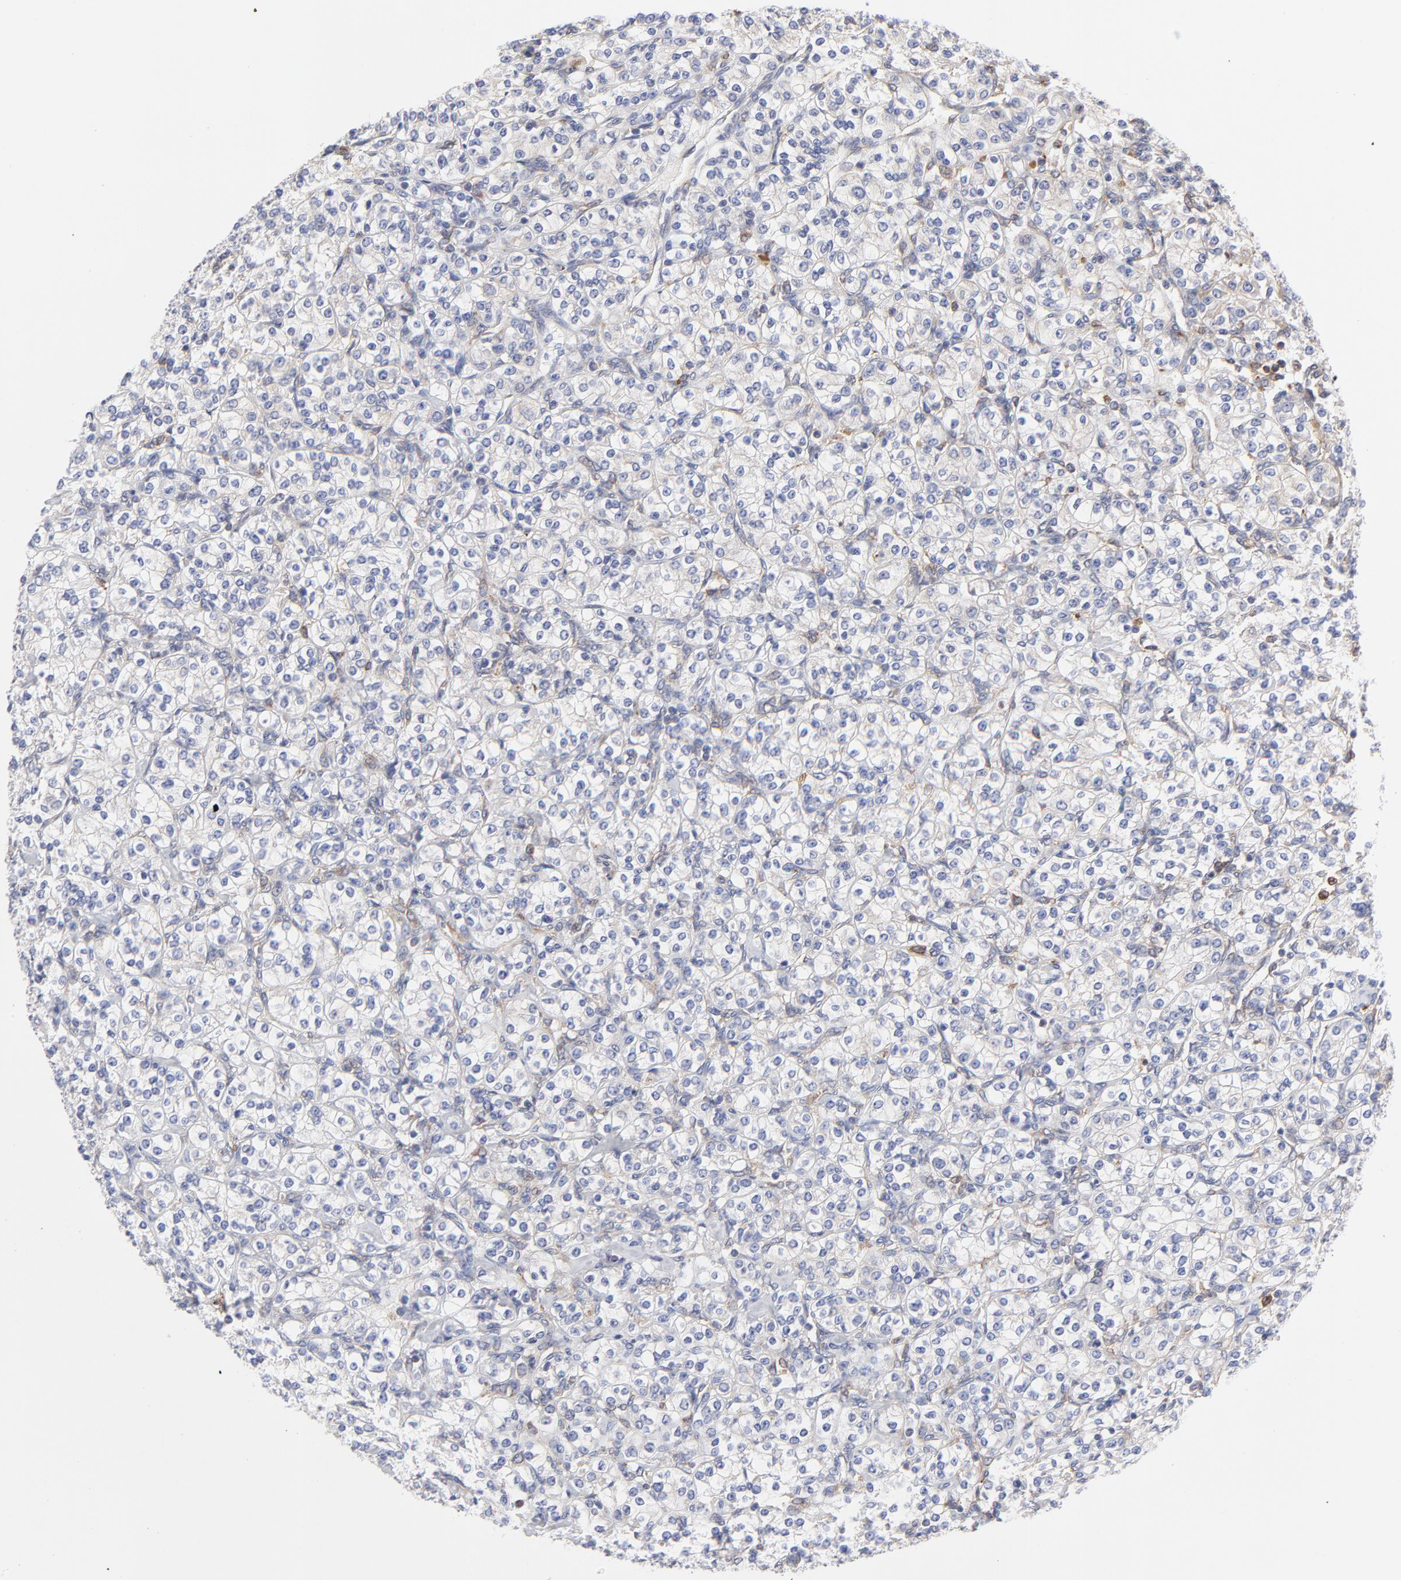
{"staining": {"intensity": "negative", "quantity": "none", "location": "none"}, "tissue": "renal cancer", "cell_type": "Tumor cells", "image_type": "cancer", "snomed": [{"axis": "morphology", "description": "Adenocarcinoma, NOS"}, {"axis": "topography", "description": "Kidney"}], "caption": "Immunohistochemical staining of human renal cancer reveals no significant staining in tumor cells.", "gene": "MOSPD2", "patient": {"sex": "male", "age": 77}}